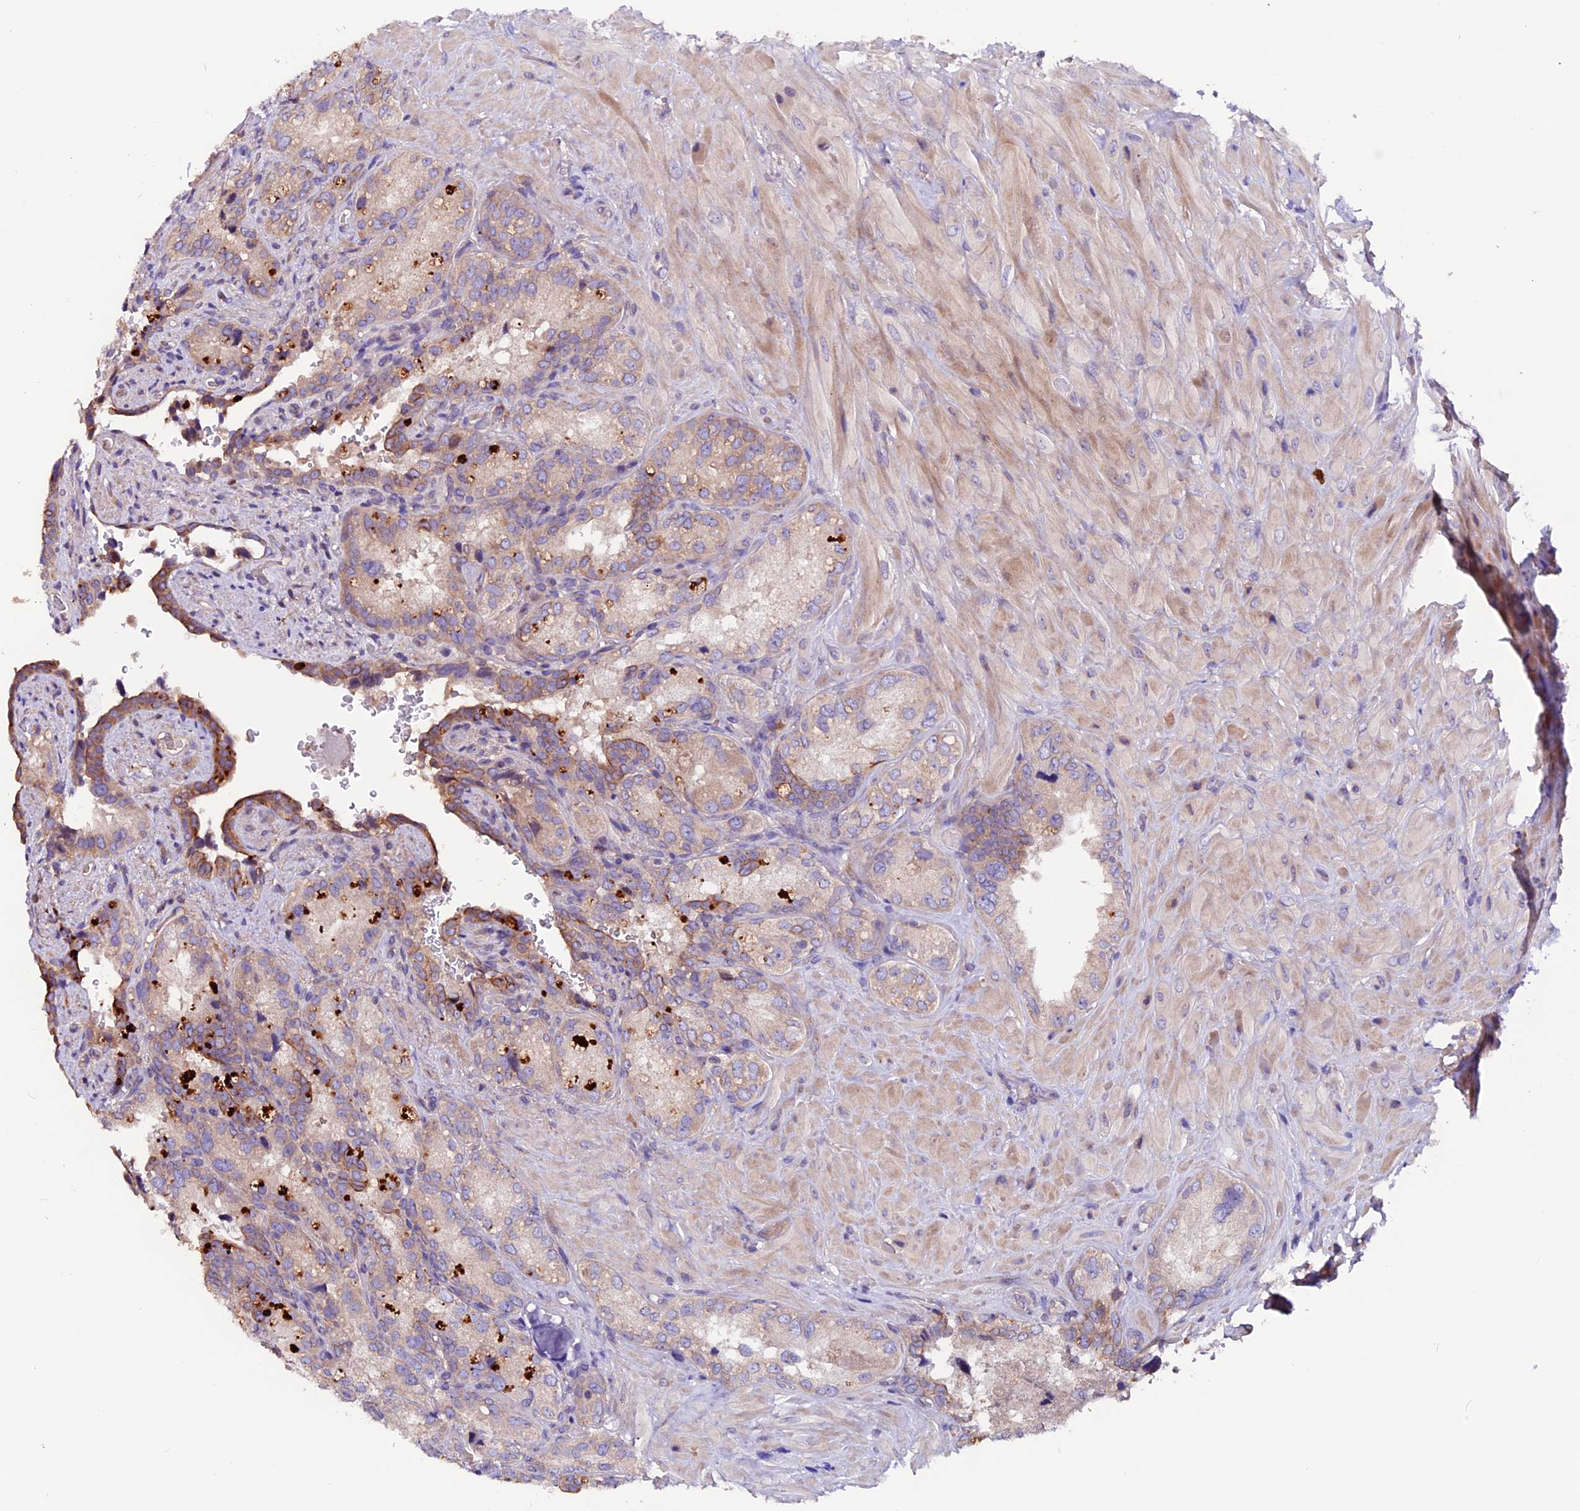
{"staining": {"intensity": "moderate", "quantity": "<25%", "location": "cytoplasmic/membranous"}, "tissue": "seminal vesicle", "cell_type": "Glandular cells", "image_type": "normal", "snomed": [{"axis": "morphology", "description": "Normal tissue, NOS"}, {"axis": "topography", "description": "Seminal veicle"}, {"axis": "topography", "description": "Peripheral nerve tissue"}], "caption": "Immunohistochemical staining of unremarkable seminal vesicle shows moderate cytoplasmic/membranous protein expression in approximately <25% of glandular cells. (IHC, brightfield microscopy, high magnification).", "gene": "ZNF598", "patient": {"sex": "male", "age": 67}}